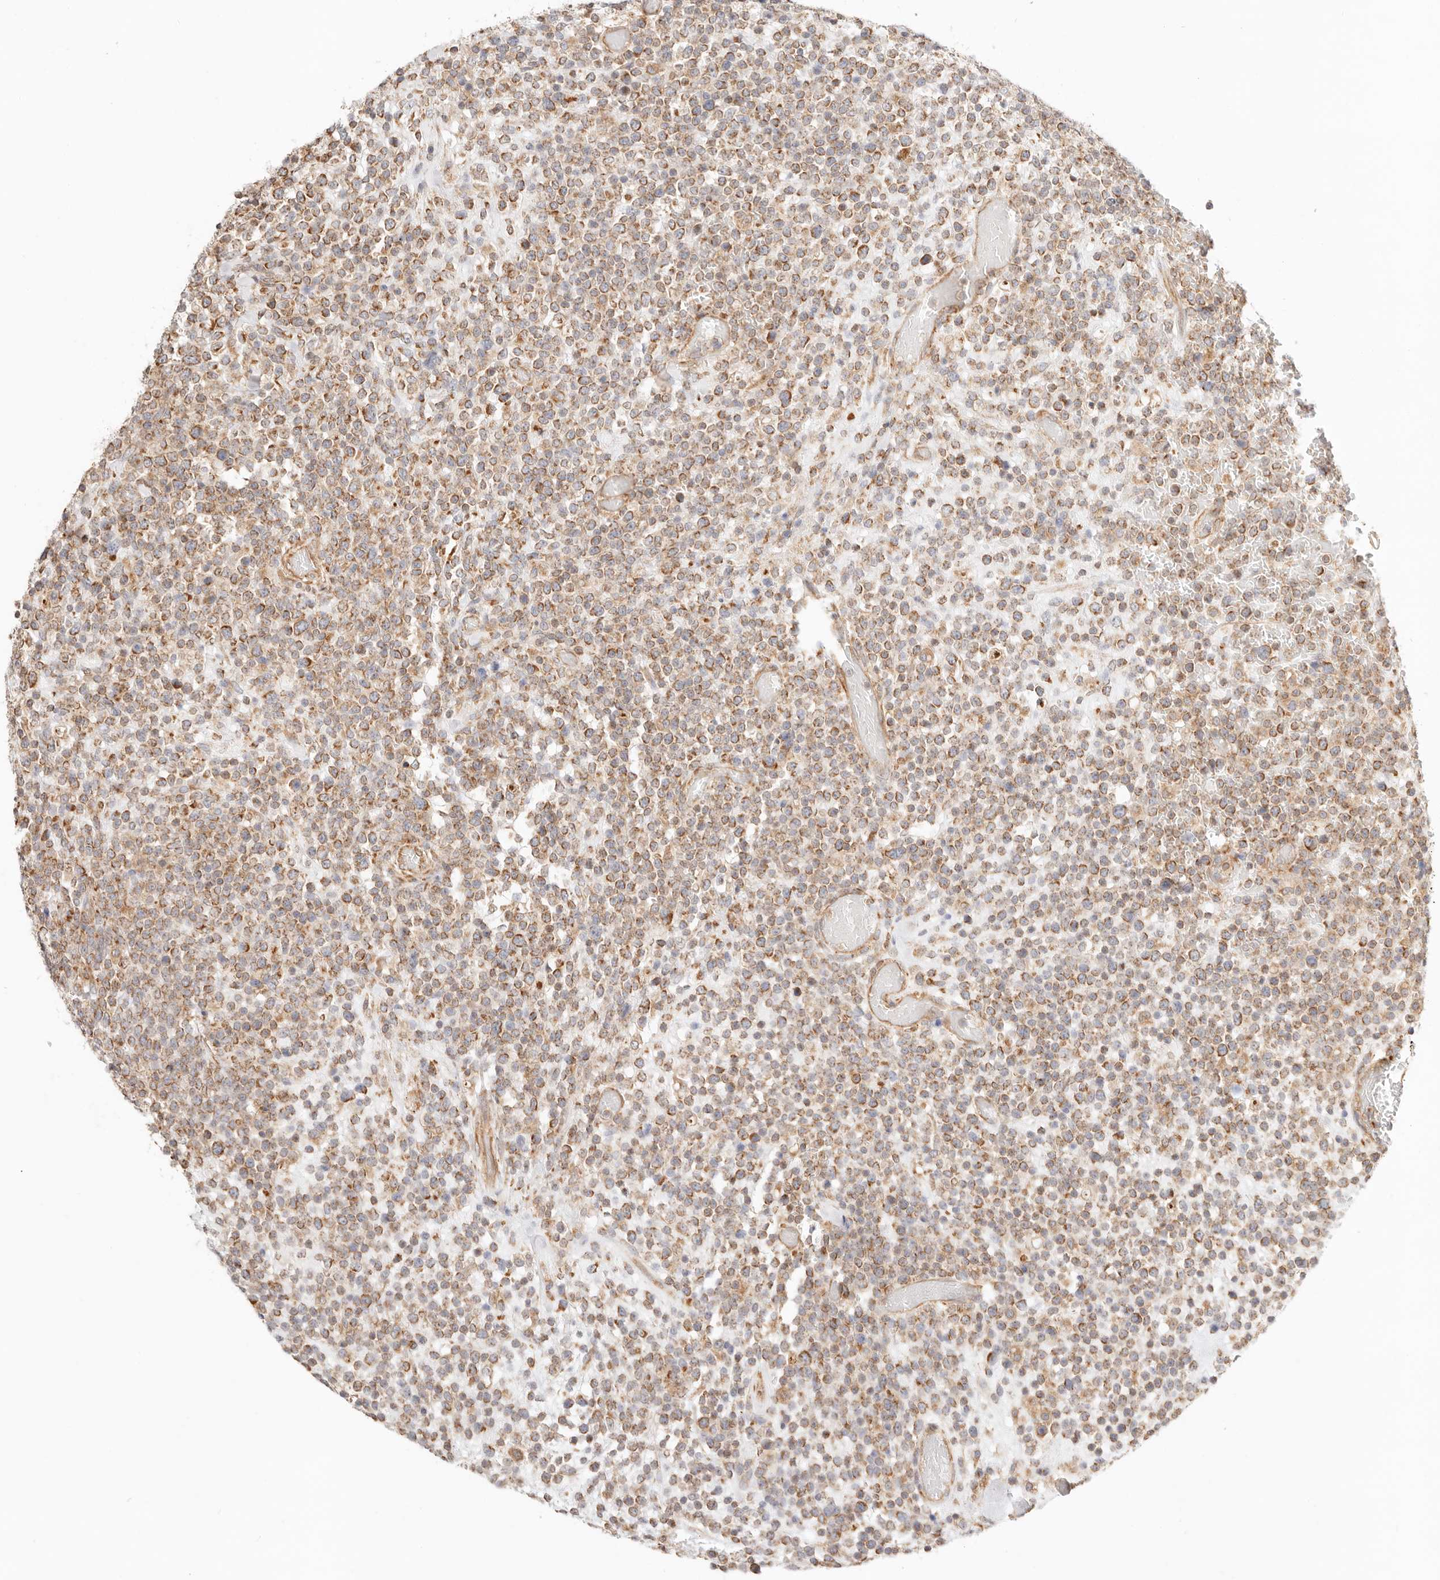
{"staining": {"intensity": "moderate", "quantity": ">75%", "location": "cytoplasmic/membranous"}, "tissue": "lymphoma", "cell_type": "Tumor cells", "image_type": "cancer", "snomed": [{"axis": "morphology", "description": "Malignant lymphoma, non-Hodgkin's type, High grade"}, {"axis": "topography", "description": "Colon"}], "caption": "Protein staining of lymphoma tissue exhibits moderate cytoplasmic/membranous expression in approximately >75% of tumor cells.", "gene": "ZC3H11A", "patient": {"sex": "female", "age": 53}}